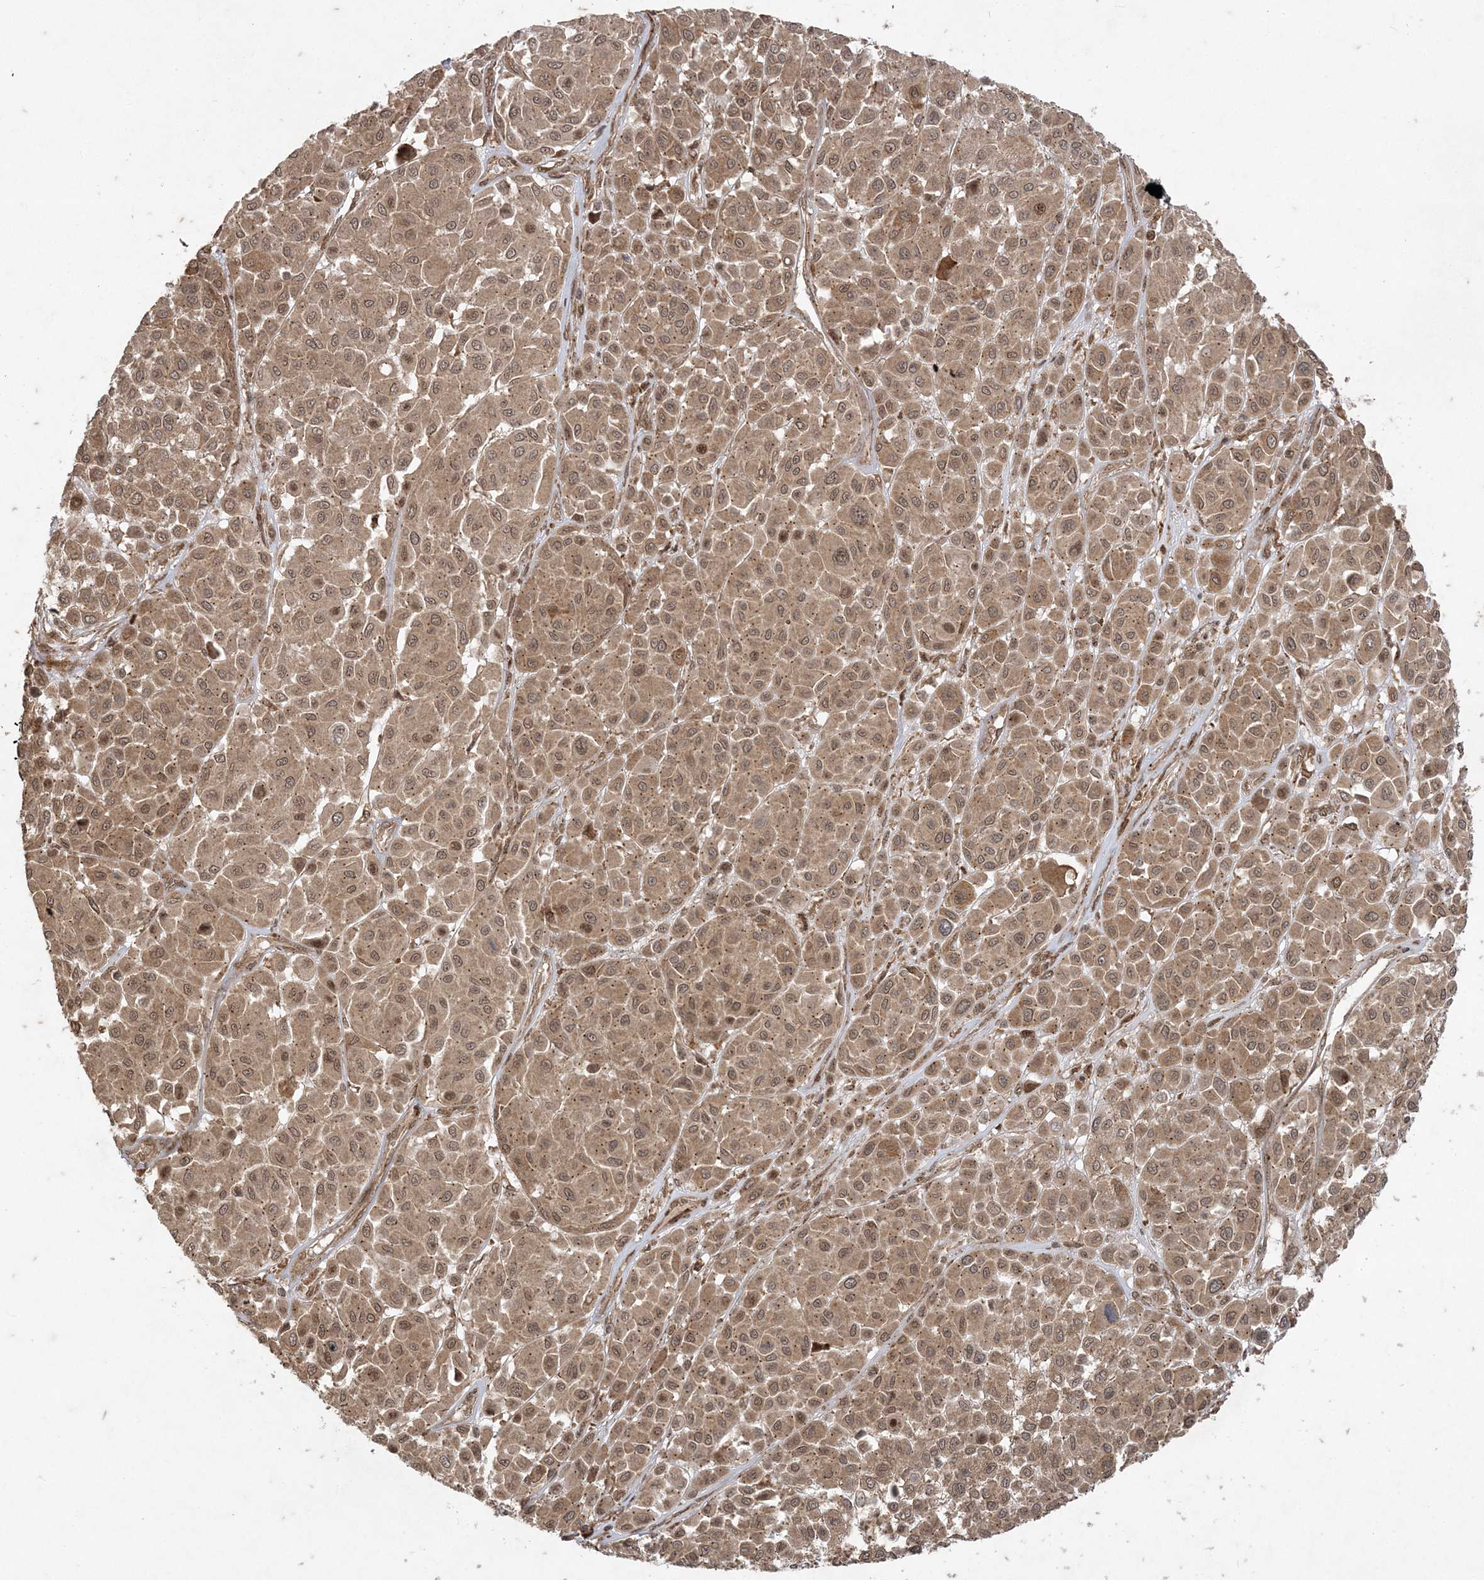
{"staining": {"intensity": "moderate", "quantity": ">75%", "location": "cytoplasmic/membranous,nuclear"}, "tissue": "melanoma", "cell_type": "Tumor cells", "image_type": "cancer", "snomed": [{"axis": "morphology", "description": "Malignant melanoma, Metastatic site"}, {"axis": "topography", "description": "Soft tissue"}], "caption": "Immunohistochemistry (DAB) staining of melanoma demonstrates moderate cytoplasmic/membranous and nuclear protein staining in approximately >75% of tumor cells.", "gene": "RRAS", "patient": {"sex": "male", "age": 41}}